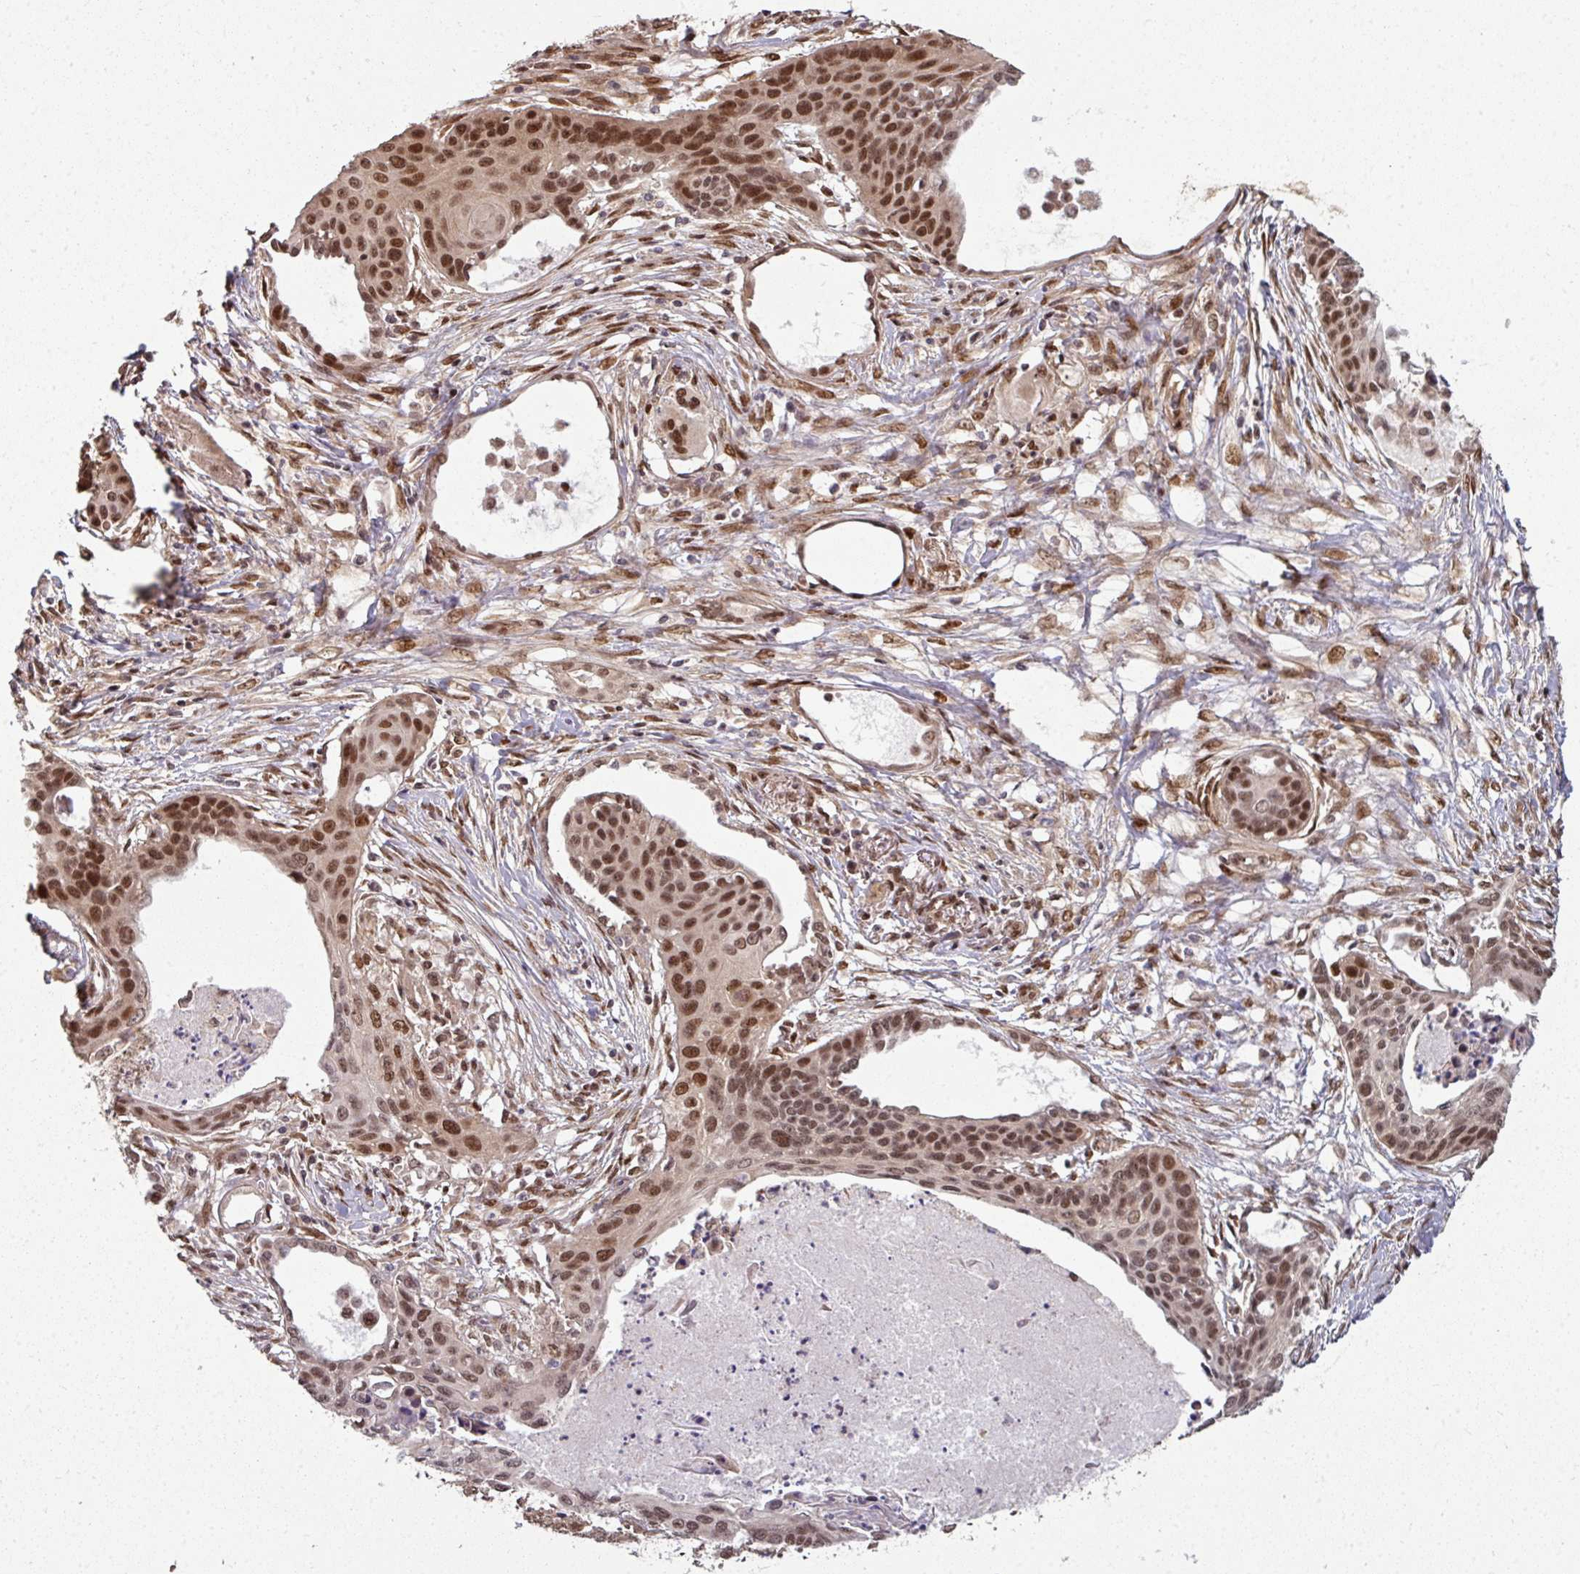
{"staining": {"intensity": "moderate", "quantity": ">75%", "location": "nuclear"}, "tissue": "lung cancer", "cell_type": "Tumor cells", "image_type": "cancer", "snomed": [{"axis": "morphology", "description": "Squamous cell carcinoma, NOS"}, {"axis": "topography", "description": "Lung"}], "caption": "The immunohistochemical stain shows moderate nuclear expression in tumor cells of lung cancer tissue.", "gene": "SIK3", "patient": {"sex": "male", "age": 71}}